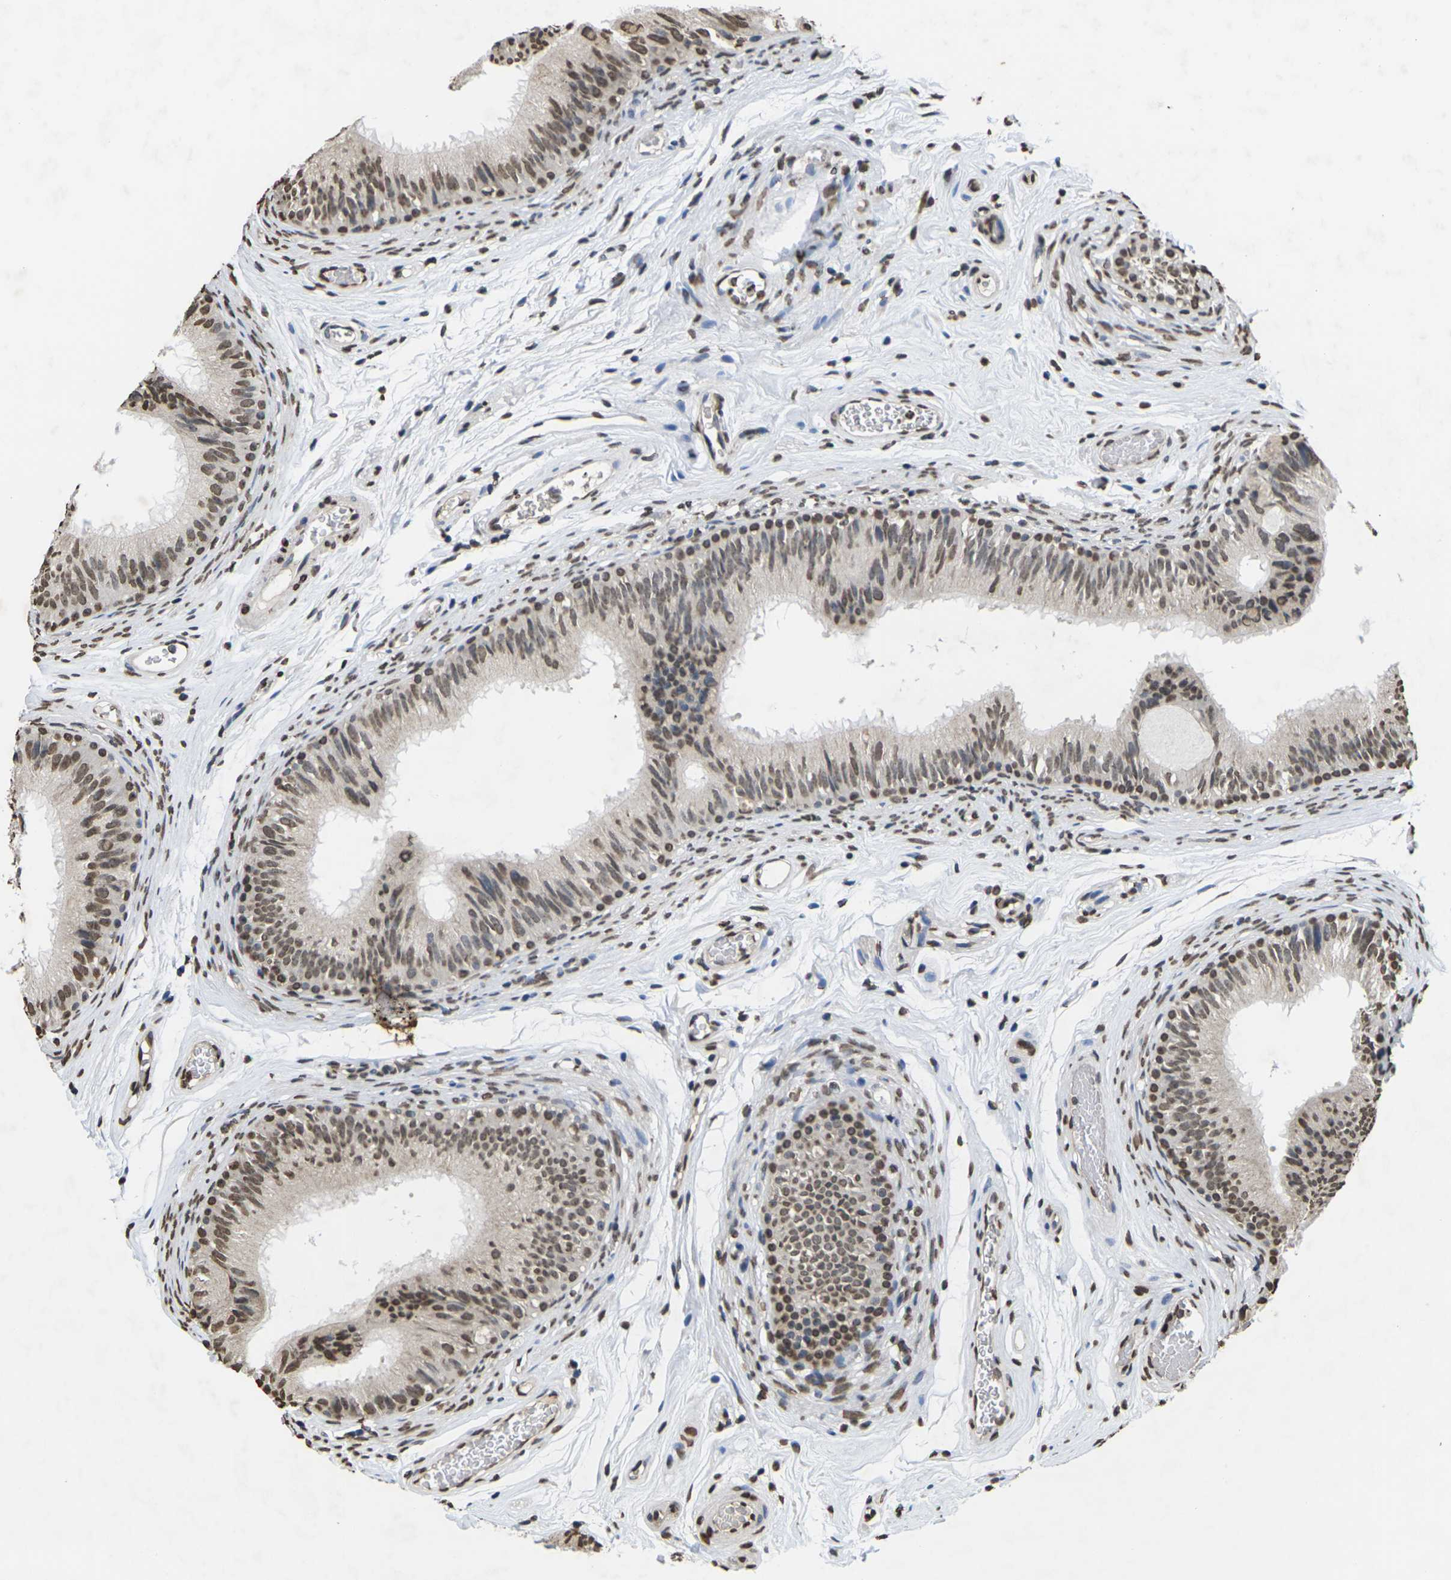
{"staining": {"intensity": "strong", "quantity": ">75%", "location": "nuclear"}, "tissue": "epididymis", "cell_type": "Glandular cells", "image_type": "normal", "snomed": [{"axis": "morphology", "description": "Normal tissue, NOS"}, {"axis": "topography", "description": "Epididymis"}], "caption": "Protein staining demonstrates strong nuclear staining in approximately >75% of glandular cells in benign epididymis.", "gene": "EMSY", "patient": {"sex": "male", "age": 36}}